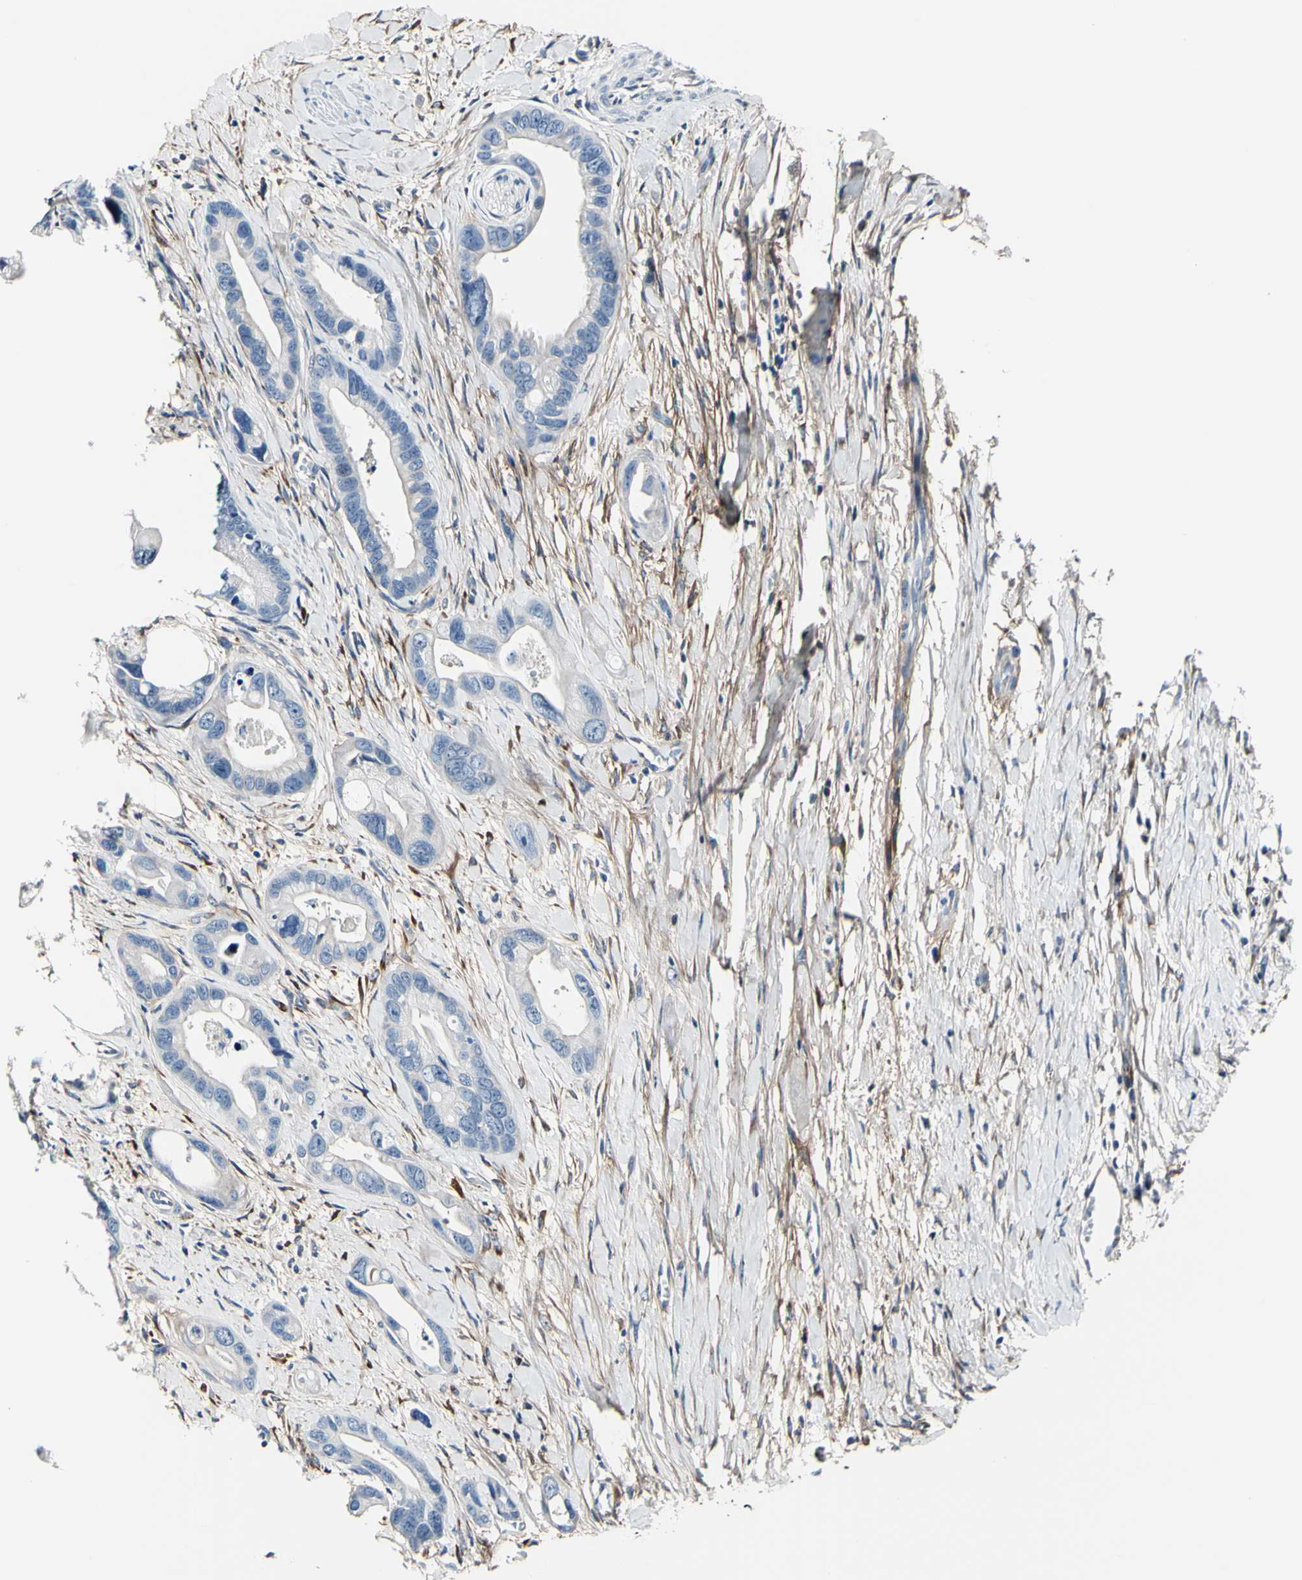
{"staining": {"intensity": "negative", "quantity": "none", "location": "none"}, "tissue": "pancreatic cancer", "cell_type": "Tumor cells", "image_type": "cancer", "snomed": [{"axis": "morphology", "description": "Adenocarcinoma, NOS"}, {"axis": "topography", "description": "Pancreas"}], "caption": "This is an immunohistochemistry histopathology image of pancreatic adenocarcinoma. There is no expression in tumor cells.", "gene": "COL6A3", "patient": {"sex": "female", "age": 77}}